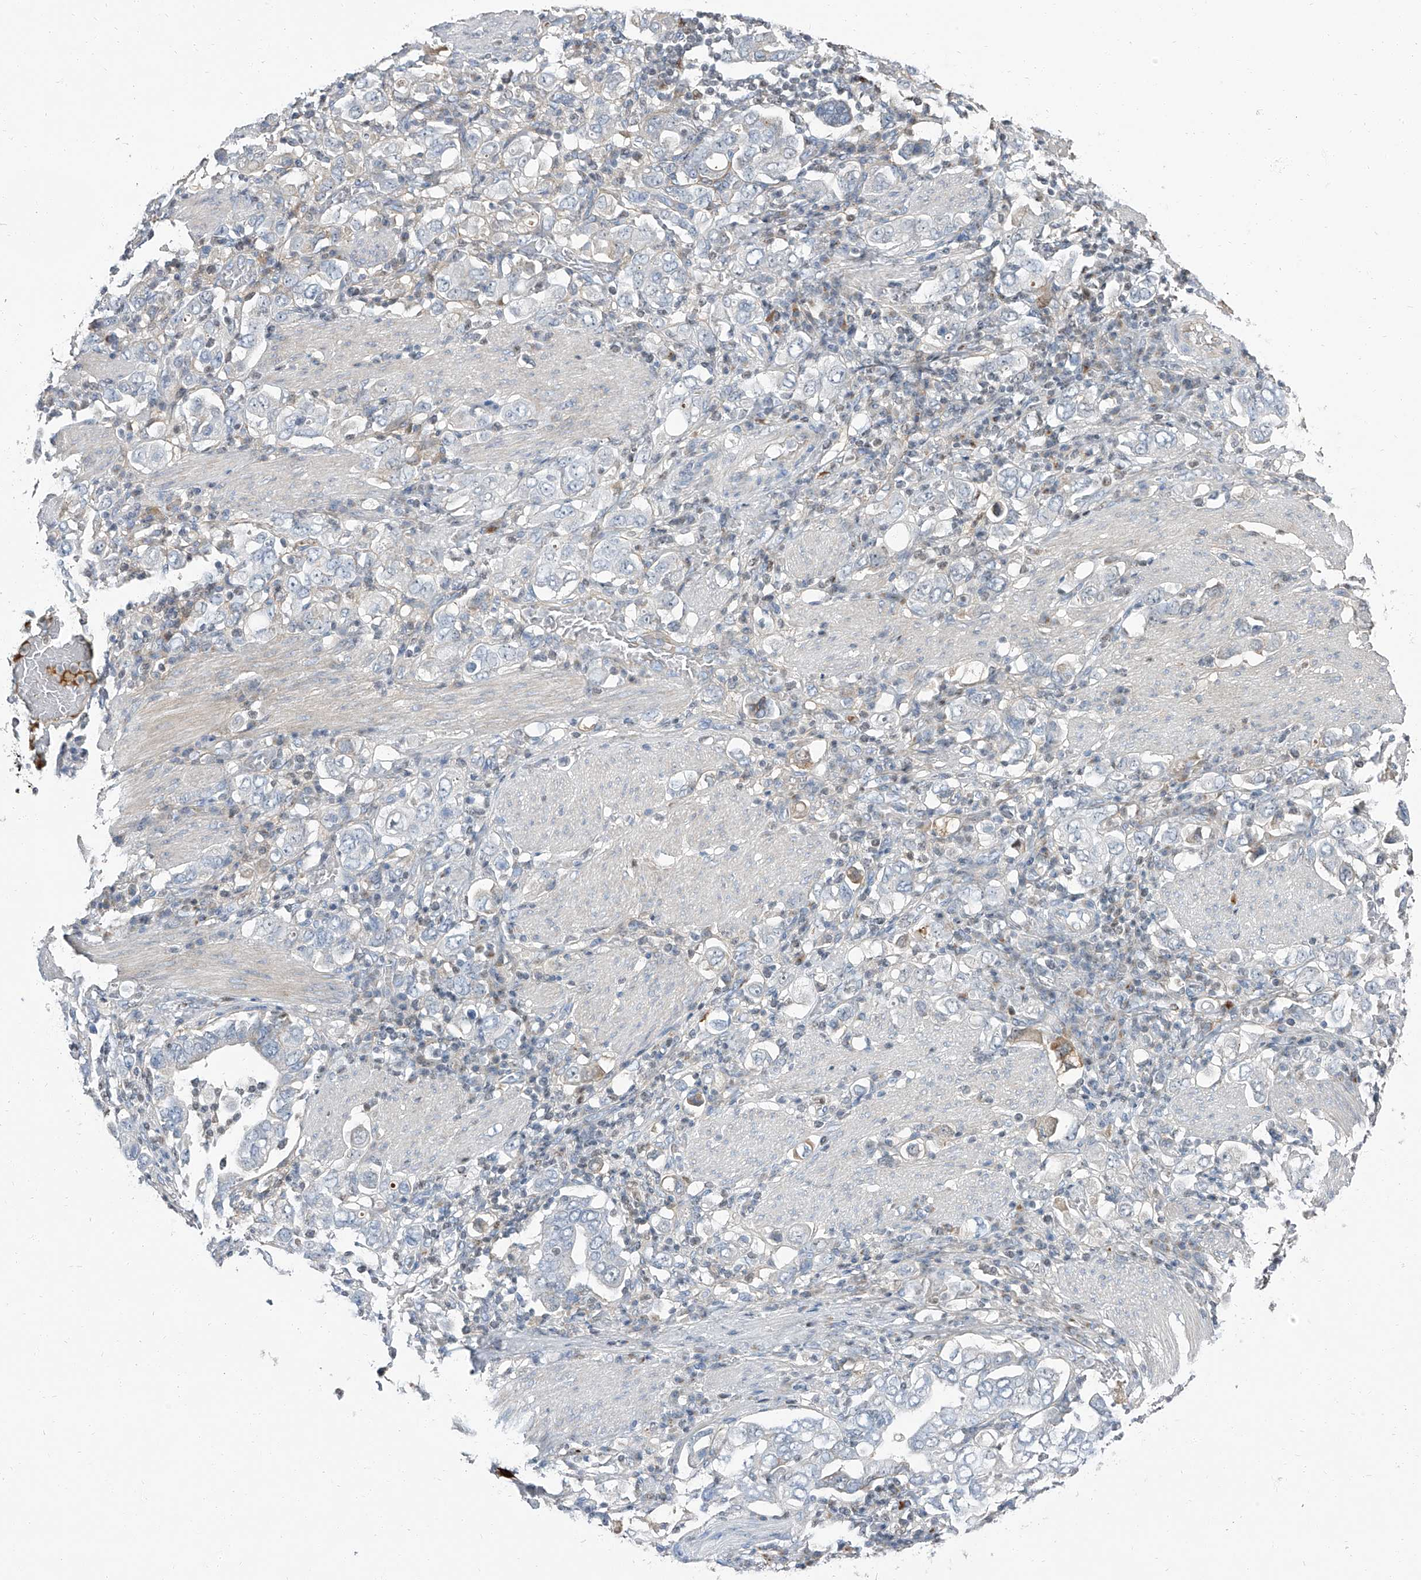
{"staining": {"intensity": "negative", "quantity": "none", "location": "none"}, "tissue": "stomach cancer", "cell_type": "Tumor cells", "image_type": "cancer", "snomed": [{"axis": "morphology", "description": "Adenocarcinoma, NOS"}, {"axis": "topography", "description": "Stomach, upper"}], "caption": "A high-resolution photomicrograph shows immunohistochemistry staining of stomach cancer (adenocarcinoma), which exhibits no significant staining in tumor cells. (Stains: DAB immunohistochemistry (IHC) with hematoxylin counter stain, Microscopy: brightfield microscopy at high magnification).", "gene": "HOXA3", "patient": {"sex": "male", "age": 62}}